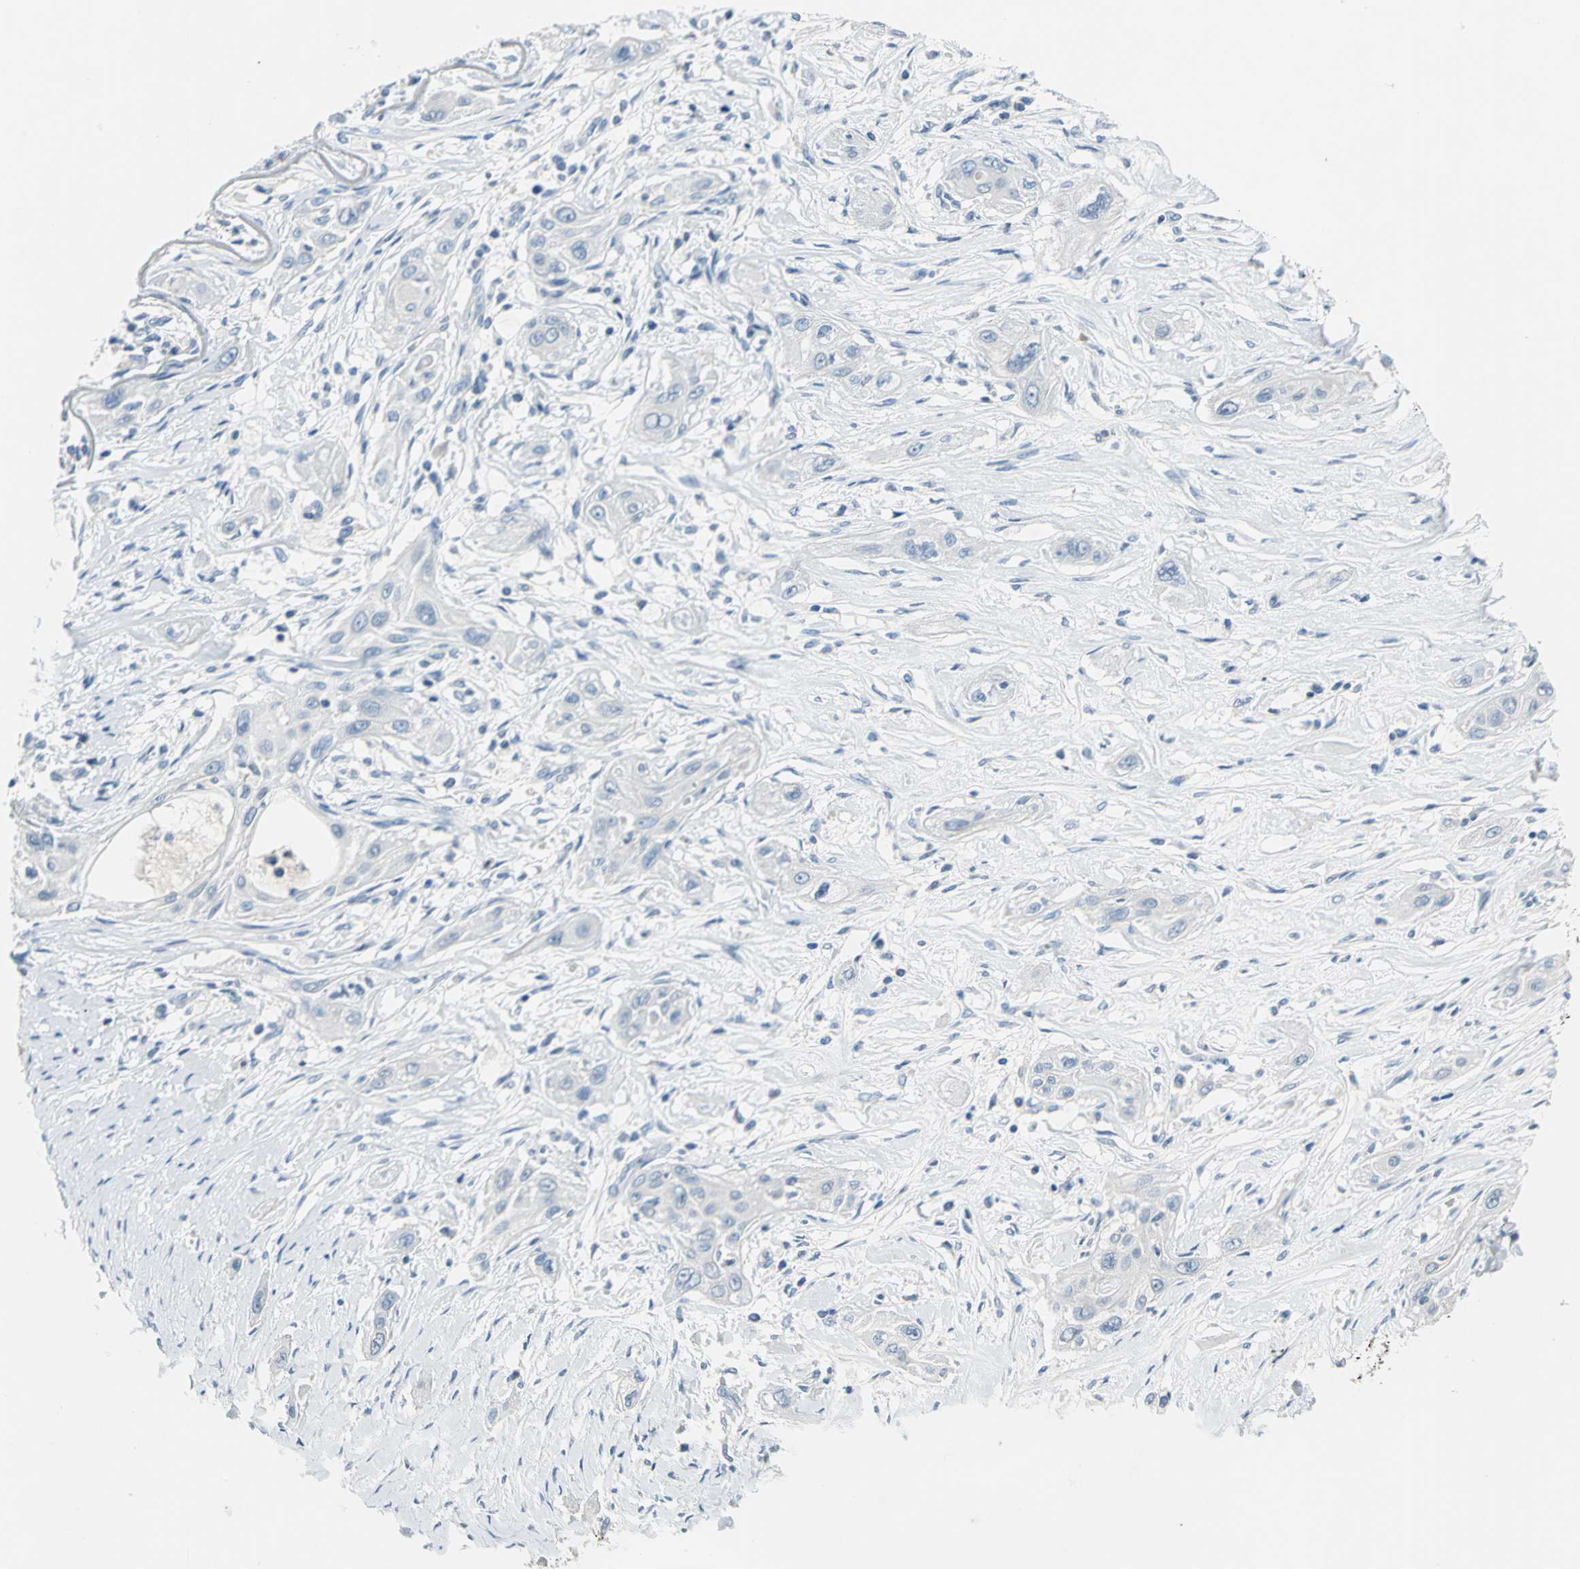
{"staining": {"intensity": "negative", "quantity": "none", "location": "none"}, "tissue": "lung cancer", "cell_type": "Tumor cells", "image_type": "cancer", "snomed": [{"axis": "morphology", "description": "Squamous cell carcinoma, NOS"}, {"axis": "topography", "description": "Lung"}], "caption": "The immunohistochemistry (IHC) image has no significant staining in tumor cells of lung squamous cell carcinoma tissue.", "gene": "PTGDS", "patient": {"sex": "female", "age": 47}}